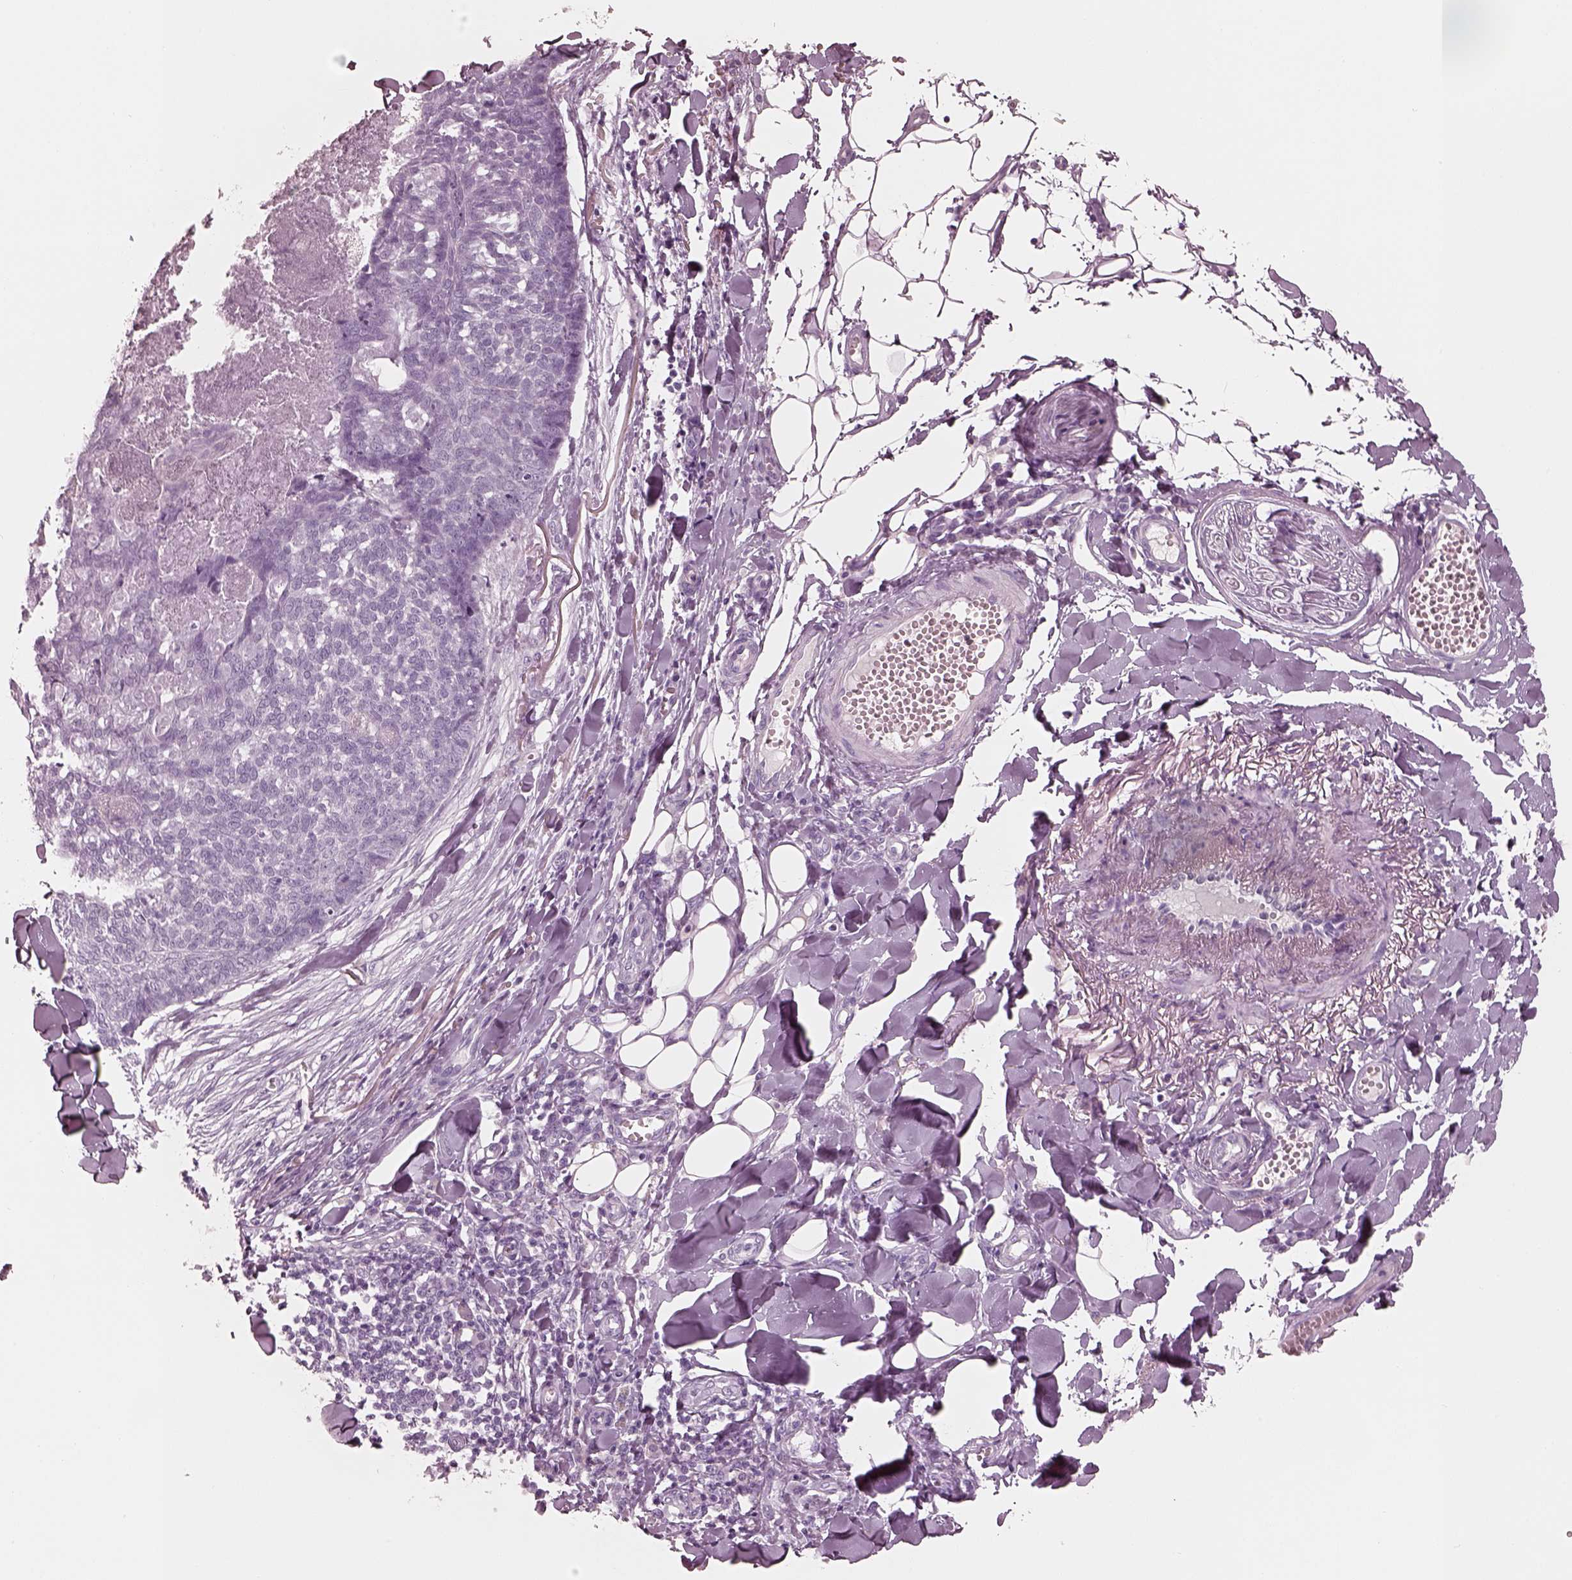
{"staining": {"intensity": "negative", "quantity": "none", "location": "none"}, "tissue": "skin cancer", "cell_type": "Tumor cells", "image_type": "cancer", "snomed": [{"axis": "morphology", "description": "Basal cell carcinoma"}, {"axis": "topography", "description": "Skin"}], "caption": "Immunohistochemistry image of neoplastic tissue: basal cell carcinoma (skin) stained with DAB (3,3'-diaminobenzidine) displays no significant protein expression in tumor cells.", "gene": "PON3", "patient": {"sex": "male", "age": 84}}